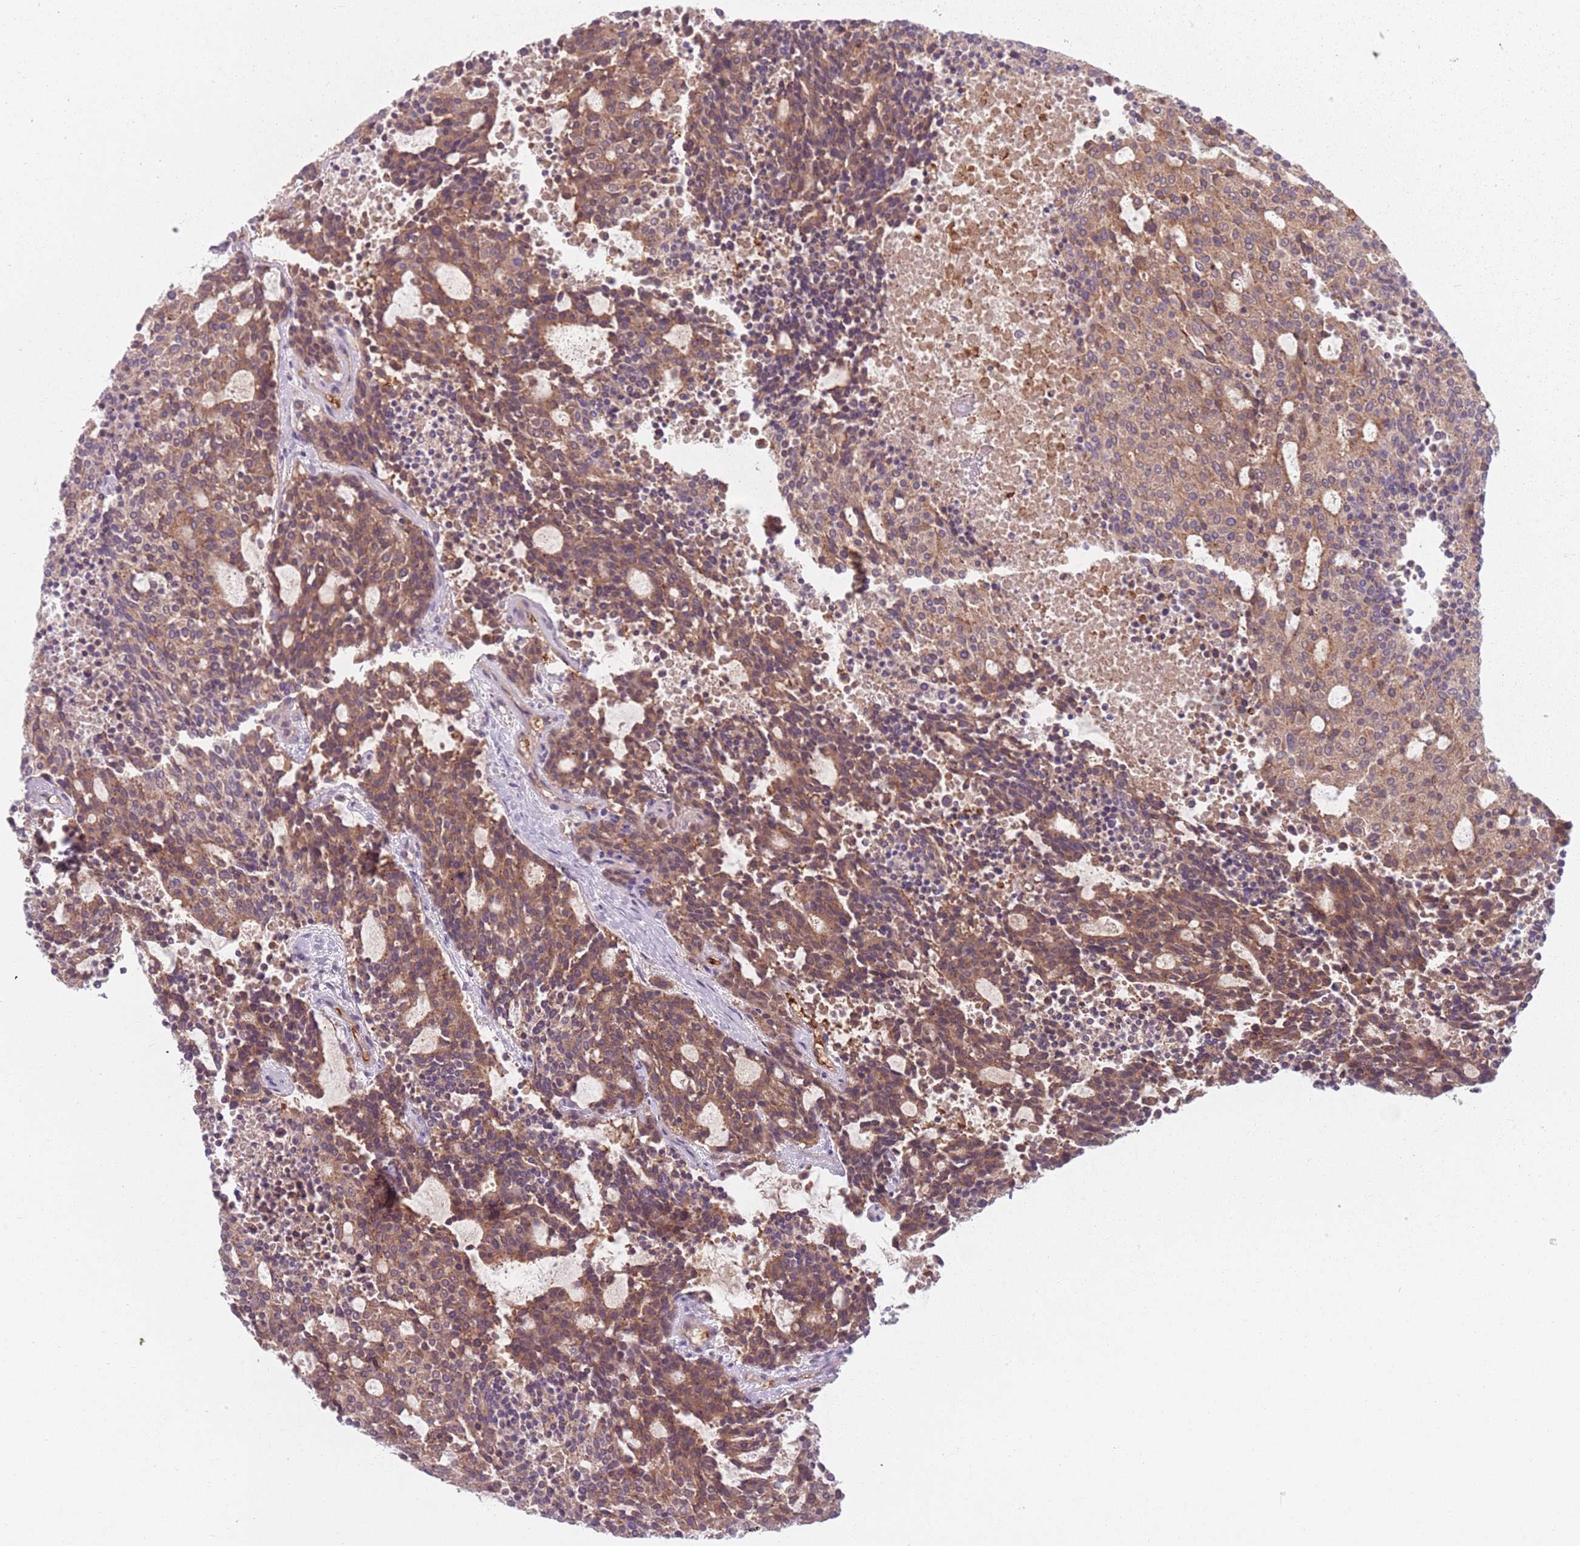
{"staining": {"intensity": "moderate", "quantity": ">75%", "location": "cytoplasmic/membranous"}, "tissue": "carcinoid", "cell_type": "Tumor cells", "image_type": "cancer", "snomed": [{"axis": "morphology", "description": "Carcinoid, malignant, NOS"}, {"axis": "topography", "description": "Pancreas"}], "caption": "Human carcinoid stained for a protein (brown) reveals moderate cytoplasmic/membranous positive expression in about >75% of tumor cells.", "gene": "ASB13", "patient": {"sex": "female", "age": 54}}